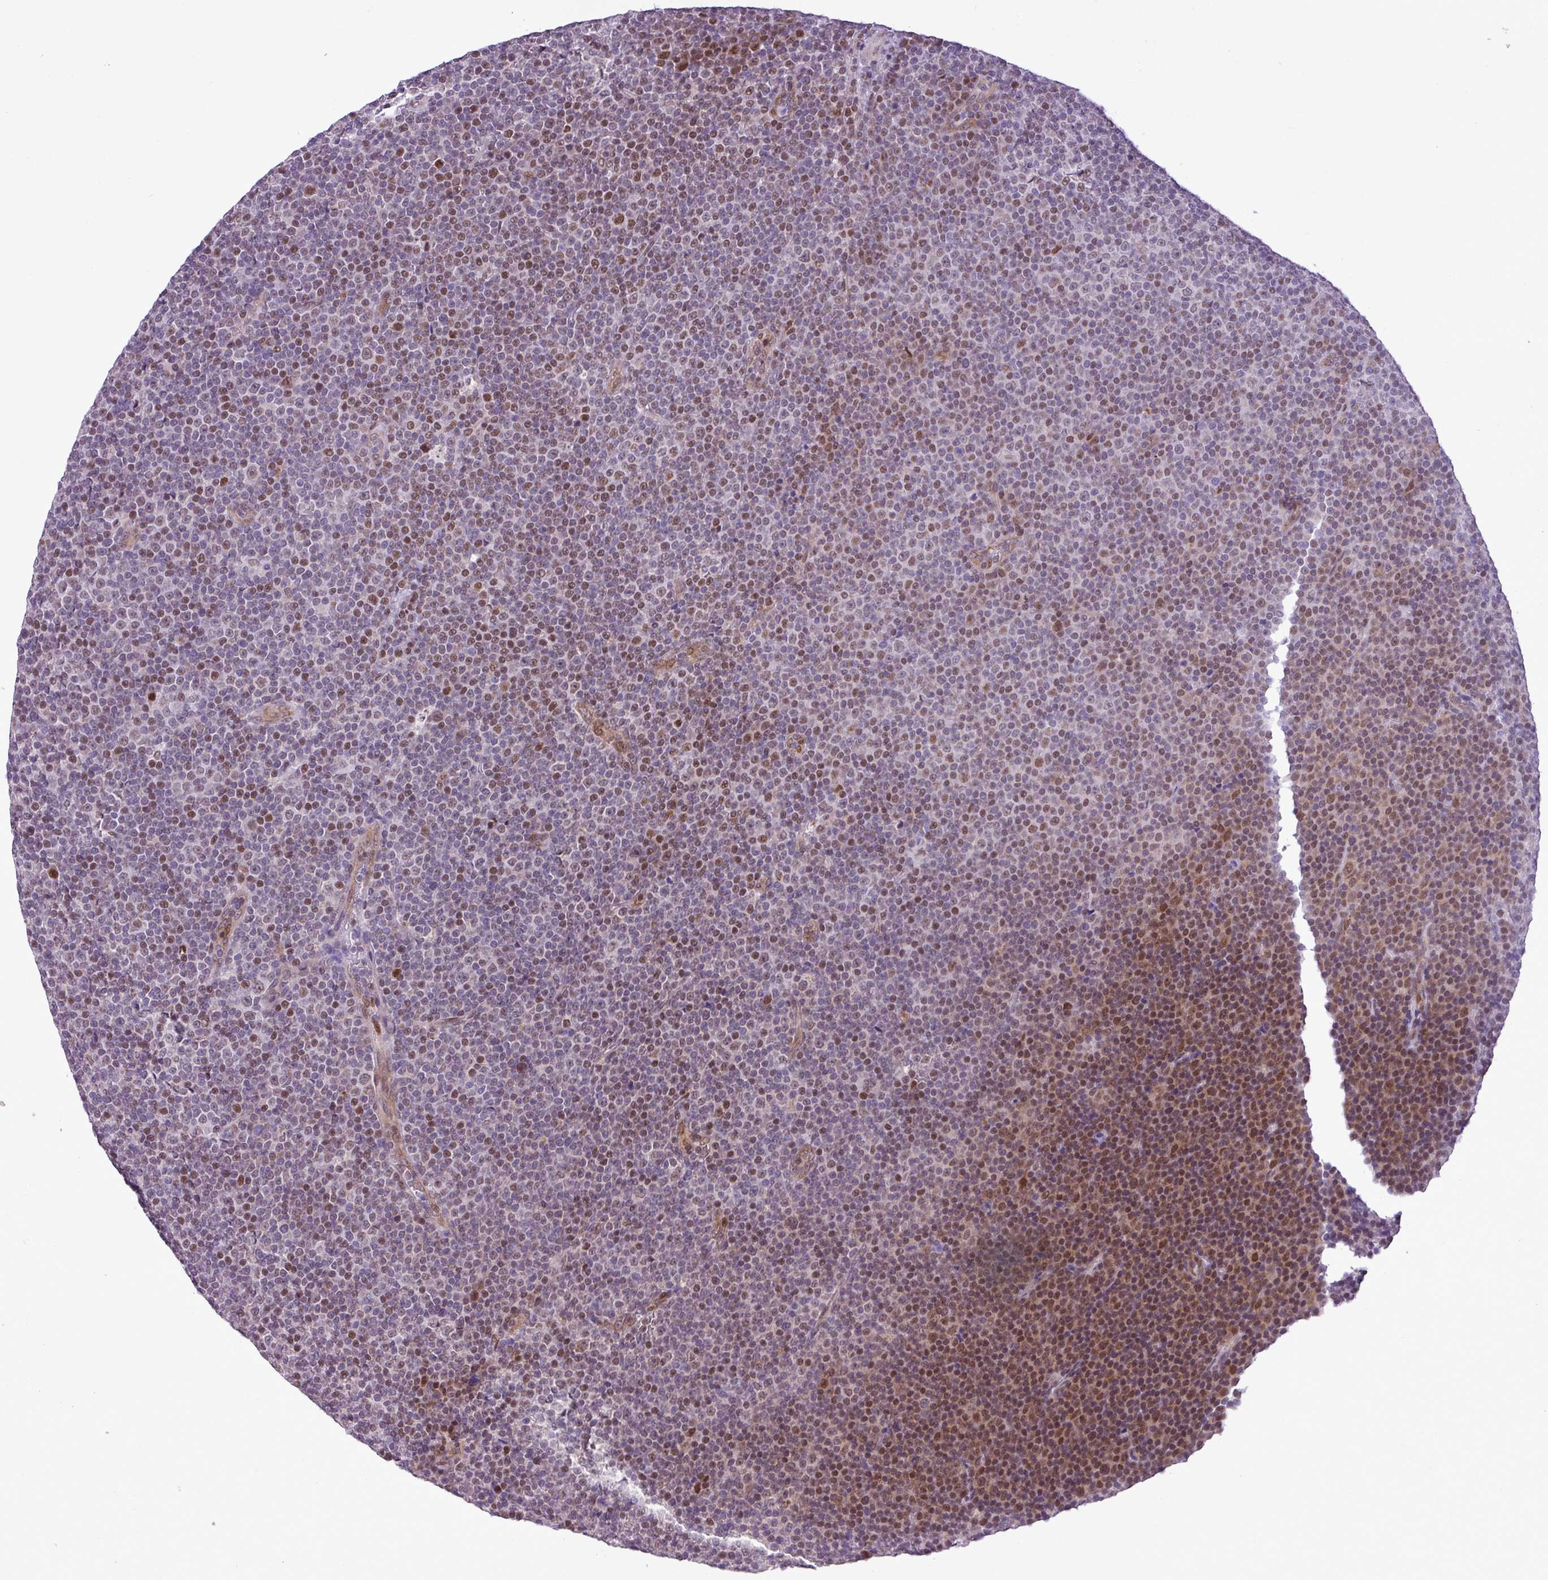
{"staining": {"intensity": "moderate", "quantity": "25%-75%", "location": "cytoplasmic/membranous,nuclear"}, "tissue": "lymphoma", "cell_type": "Tumor cells", "image_type": "cancer", "snomed": [{"axis": "morphology", "description": "Malignant lymphoma, non-Hodgkin's type, Low grade"}, {"axis": "topography", "description": "Lymph node"}], "caption": "Lymphoma was stained to show a protein in brown. There is medium levels of moderate cytoplasmic/membranous and nuclear staining in about 25%-75% of tumor cells.", "gene": "ZNF354A", "patient": {"sex": "female", "age": 67}}